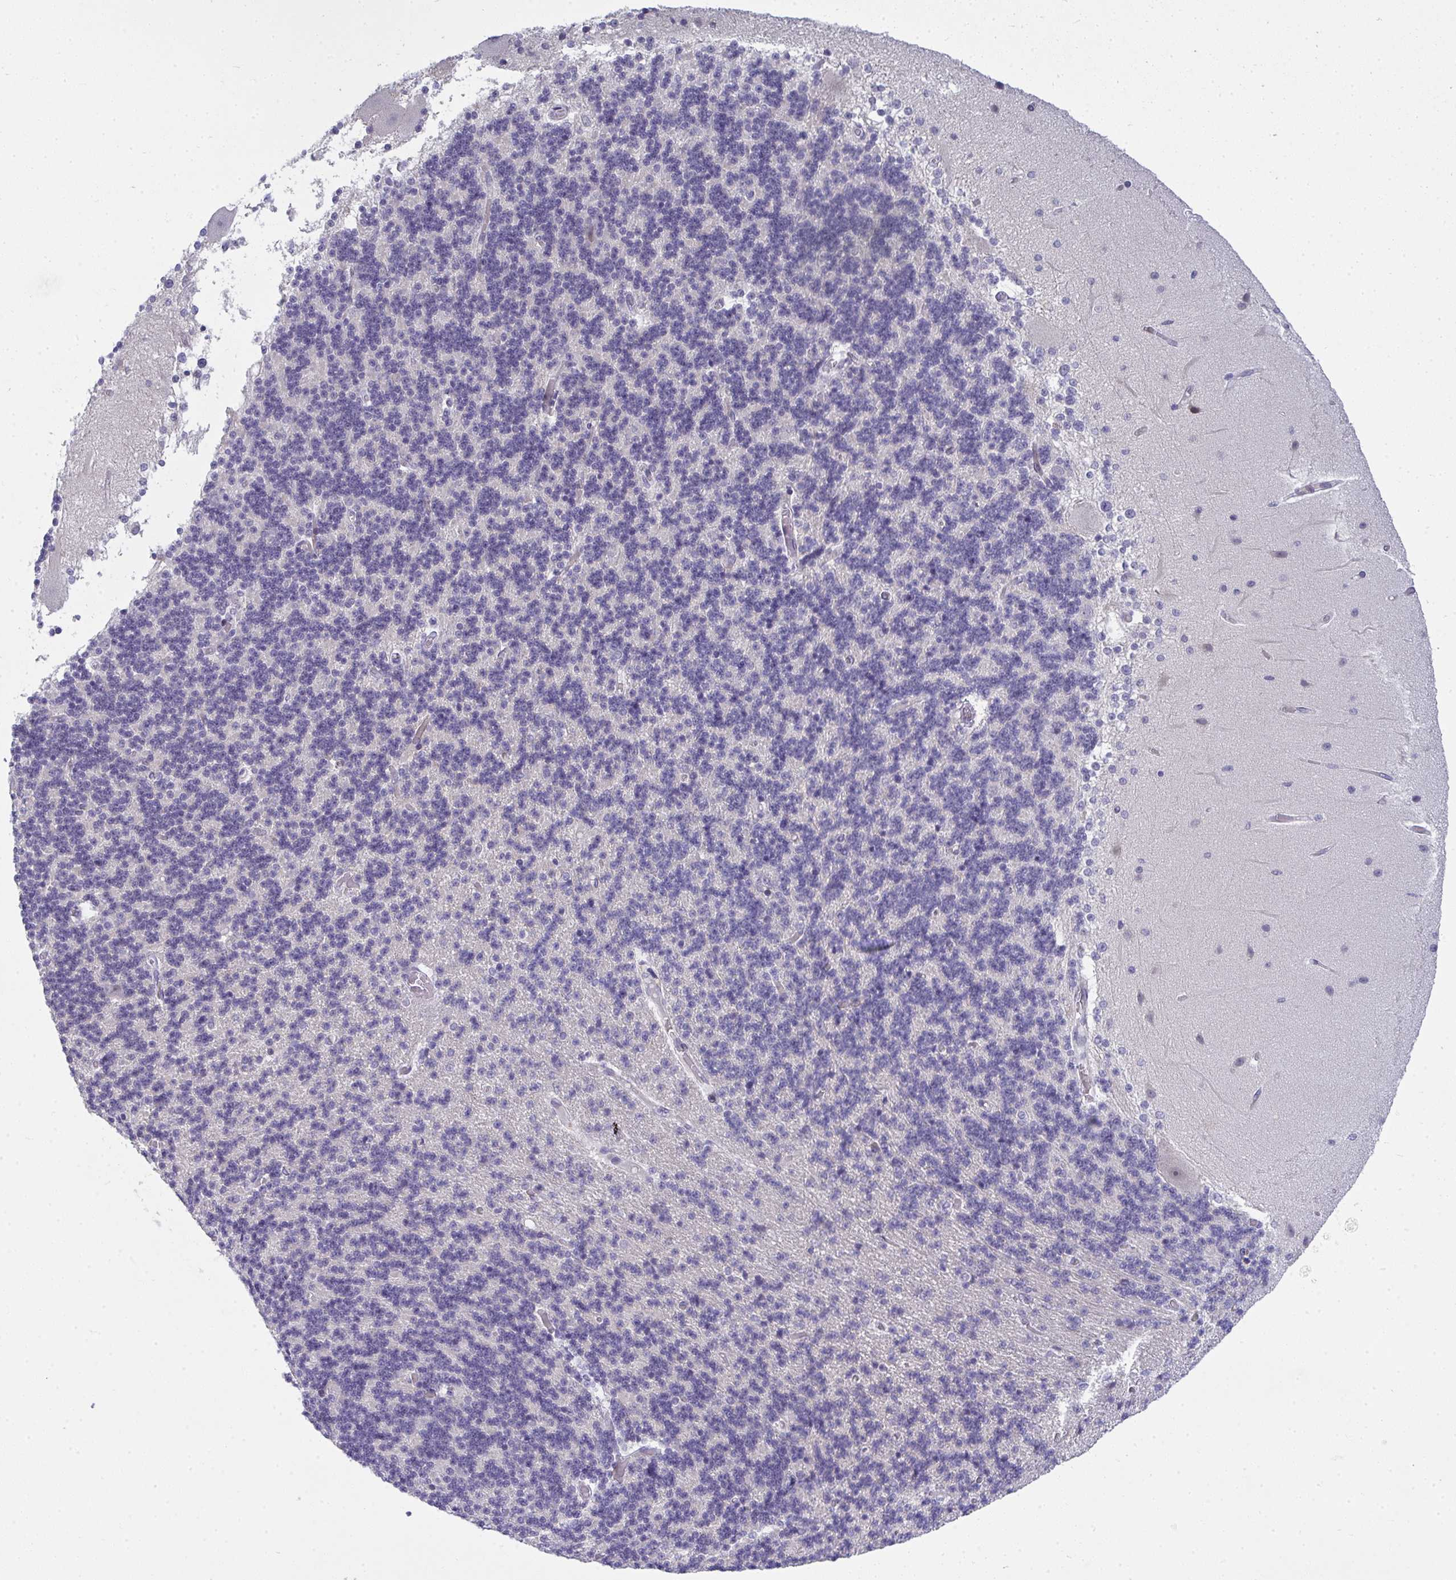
{"staining": {"intensity": "negative", "quantity": "none", "location": "none"}, "tissue": "cerebellum", "cell_type": "Cells in granular layer", "image_type": "normal", "snomed": [{"axis": "morphology", "description": "Normal tissue, NOS"}, {"axis": "topography", "description": "Cerebellum"}], "caption": "The micrograph exhibits no significant expression in cells in granular layer of cerebellum.", "gene": "TMEM82", "patient": {"sex": "female", "age": 54}}